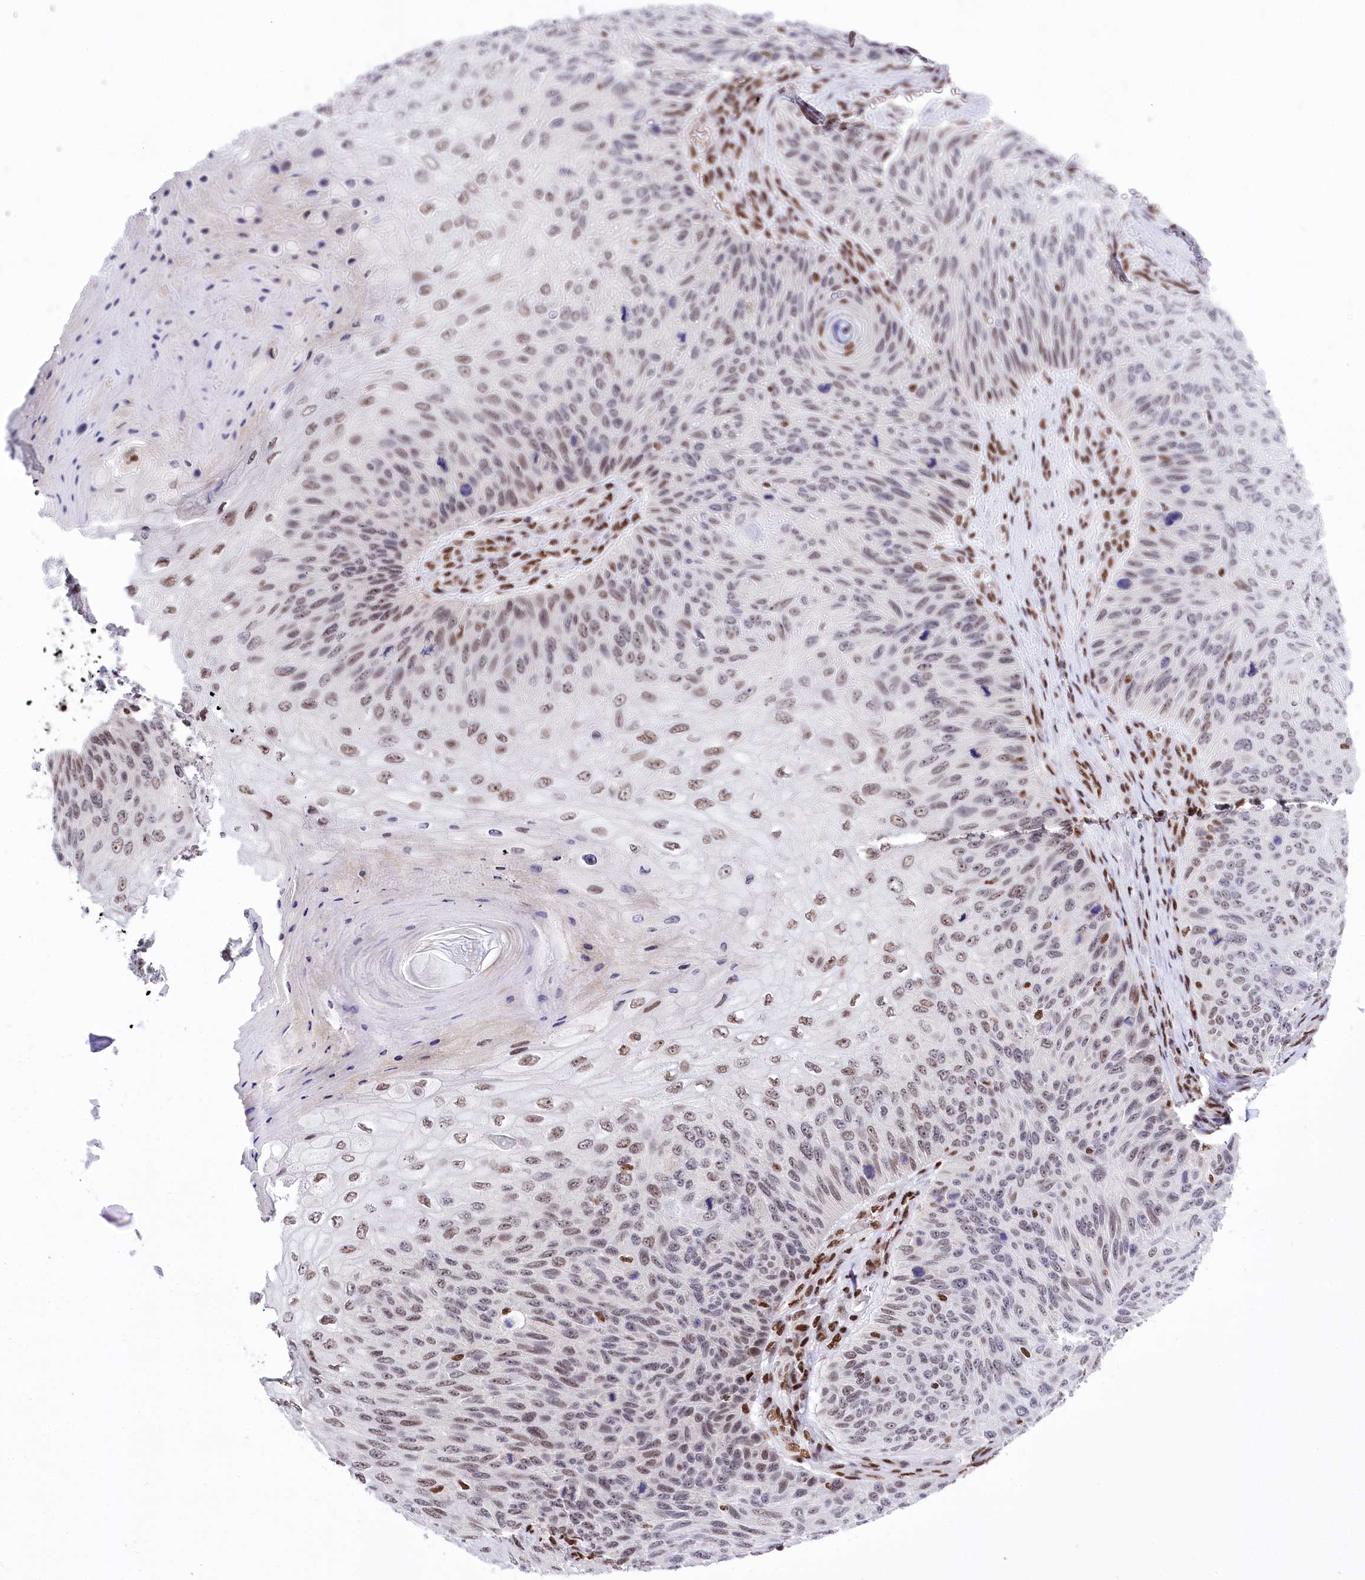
{"staining": {"intensity": "moderate", "quantity": "<25%", "location": "nuclear"}, "tissue": "skin cancer", "cell_type": "Tumor cells", "image_type": "cancer", "snomed": [{"axis": "morphology", "description": "Squamous cell carcinoma, NOS"}, {"axis": "topography", "description": "Skin"}], "caption": "Skin cancer tissue displays moderate nuclear positivity in approximately <25% of tumor cells (brown staining indicates protein expression, while blue staining denotes nuclei).", "gene": "POU4F3", "patient": {"sex": "female", "age": 88}}